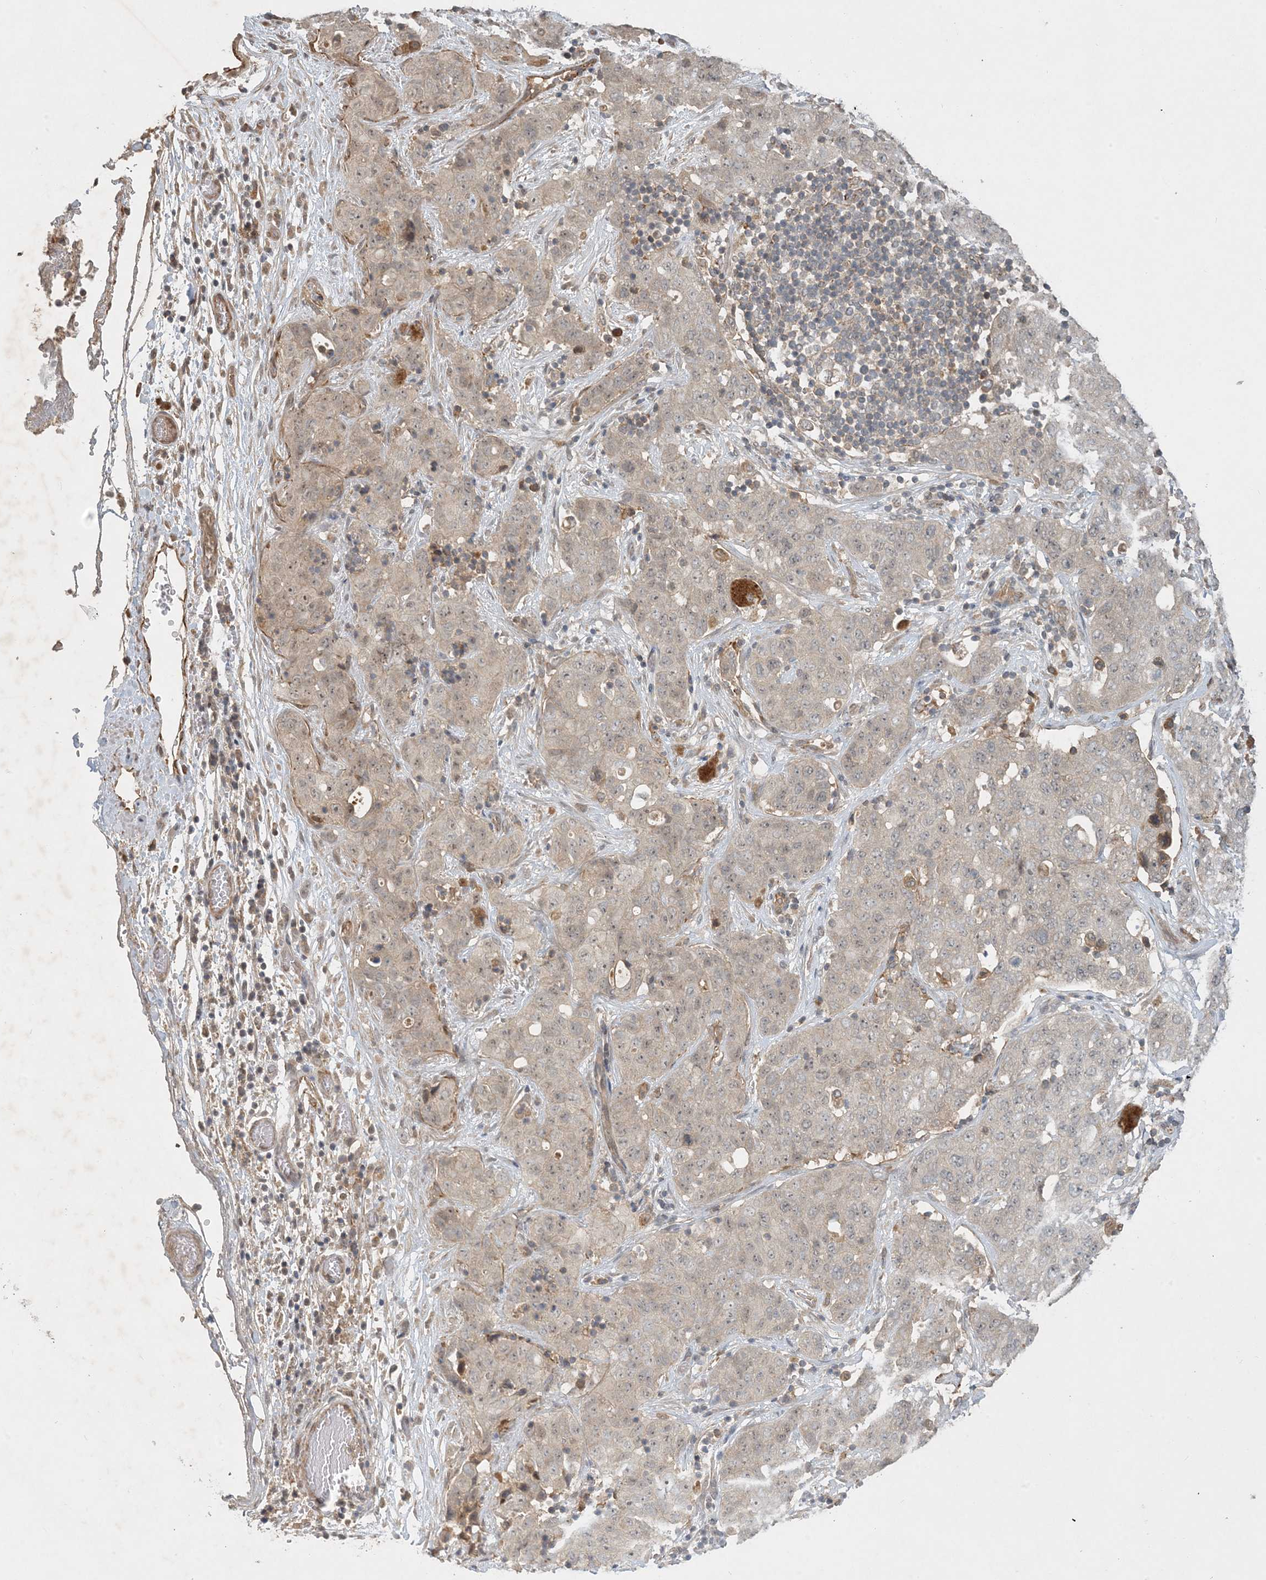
{"staining": {"intensity": "negative", "quantity": "none", "location": "none"}, "tissue": "stomach cancer", "cell_type": "Tumor cells", "image_type": "cancer", "snomed": [{"axis": "morphology", "description": "Normal tissue, NOS"}, {"axis": "morphology", "description": "Adenocarcinoma, NOS"}, {"axis": "topography", "description": "Lymph node"}, {"axis": "topography", "description": "Stomach"}], "caption": "Micrograph shows no protein positivity in tumor cells of adenocarcinoma (stomach) tissue.", "gene": "ZCCHC4", "patient": {"sex": "male", "age": 48}}